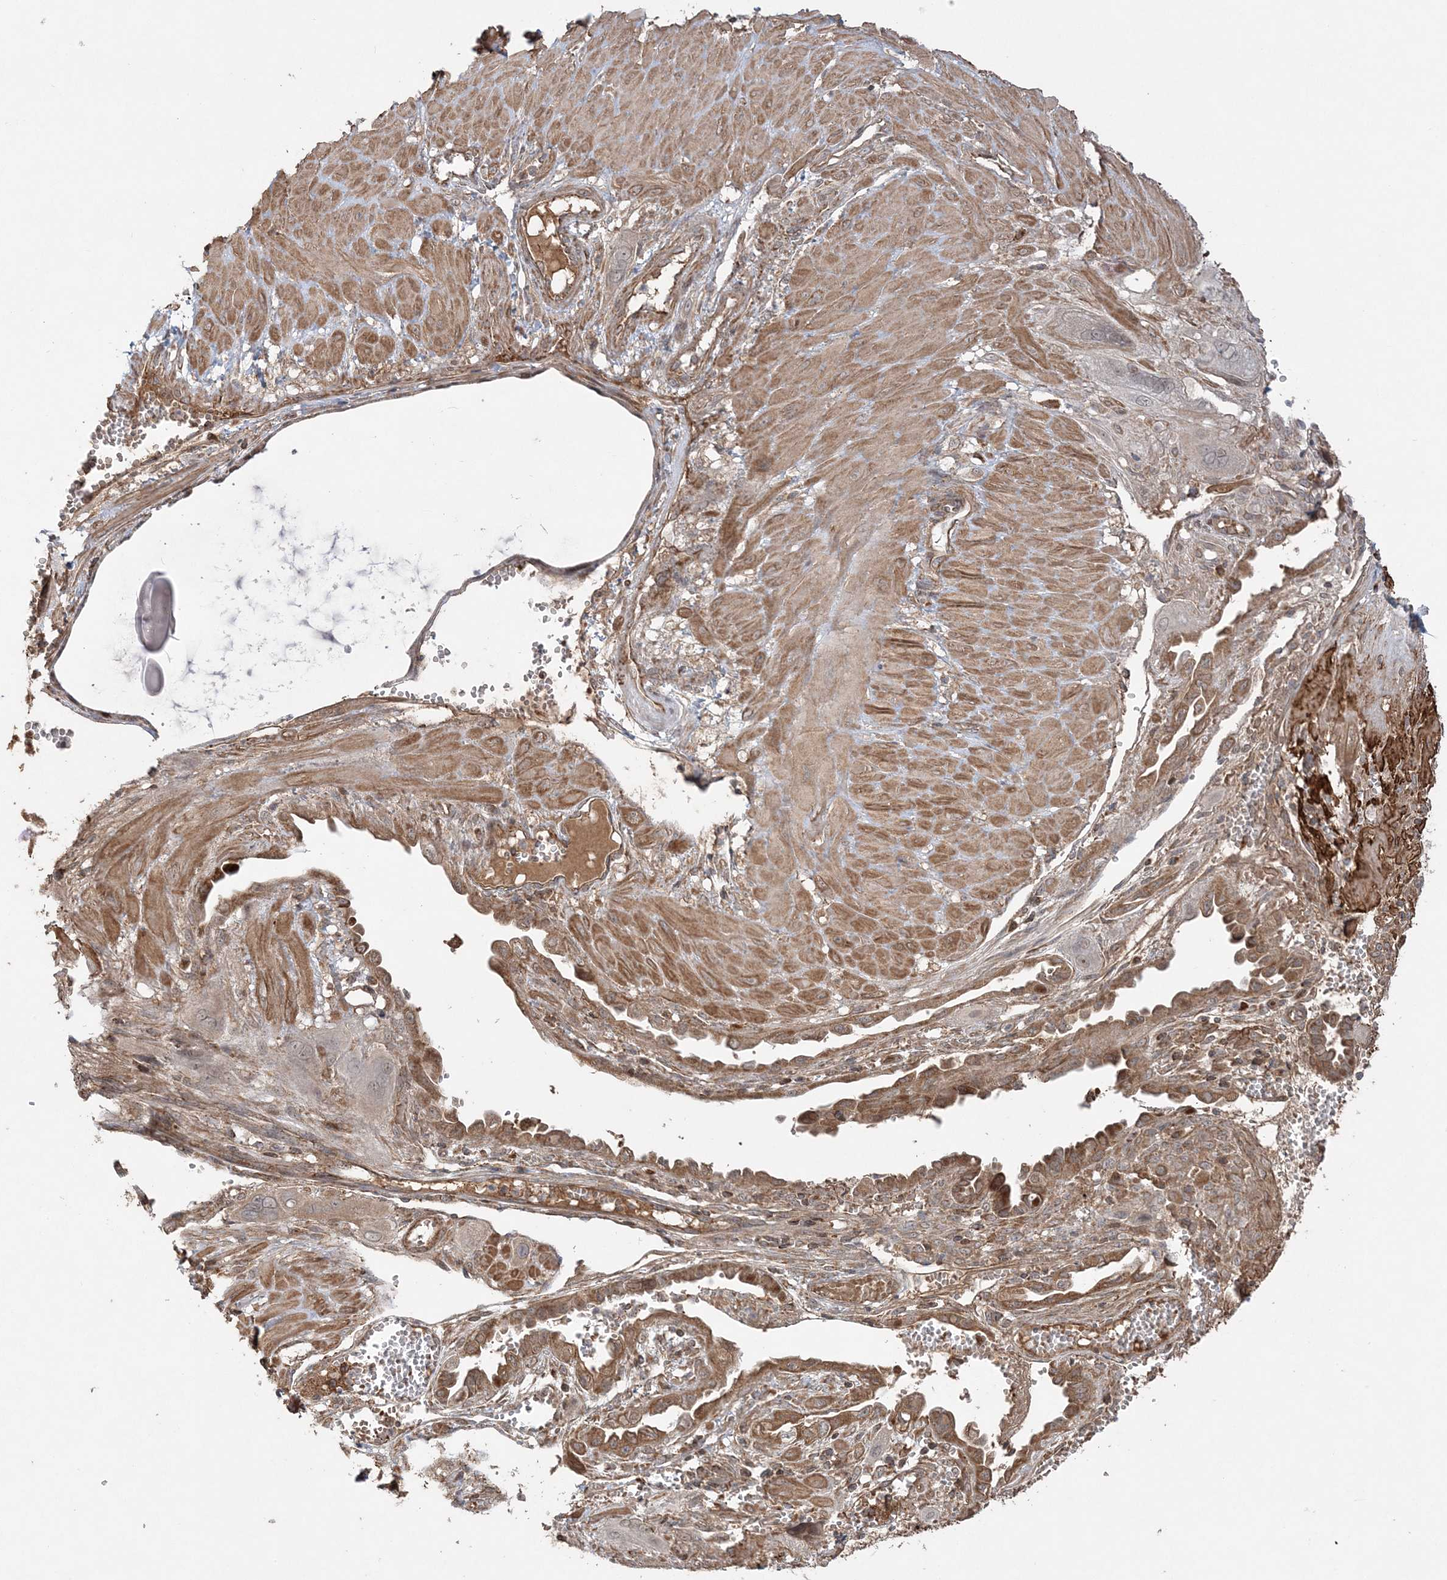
{"staining": {"intensity": "weak", "quantity": "<25%", "location": "cytoplasmic/membranous"}, "tissue": "cervical cancer", "cell_type": "Tumor cells", "image_type": "cancer", "snomed": [{"axis": "morphology", "description": "Squamous cell carcinoma, NOS"}, {"axis": "topography", "description": "Cervix"}], "caption": "Immunohistochemistry (IHC) photomicrograph of cervical squamous cell carcinoma stained for a protein (brown), which exhibits no expression in tumor cells.", "gene": "SCLT1", "patient": {"sex": "female", "age": 34}}